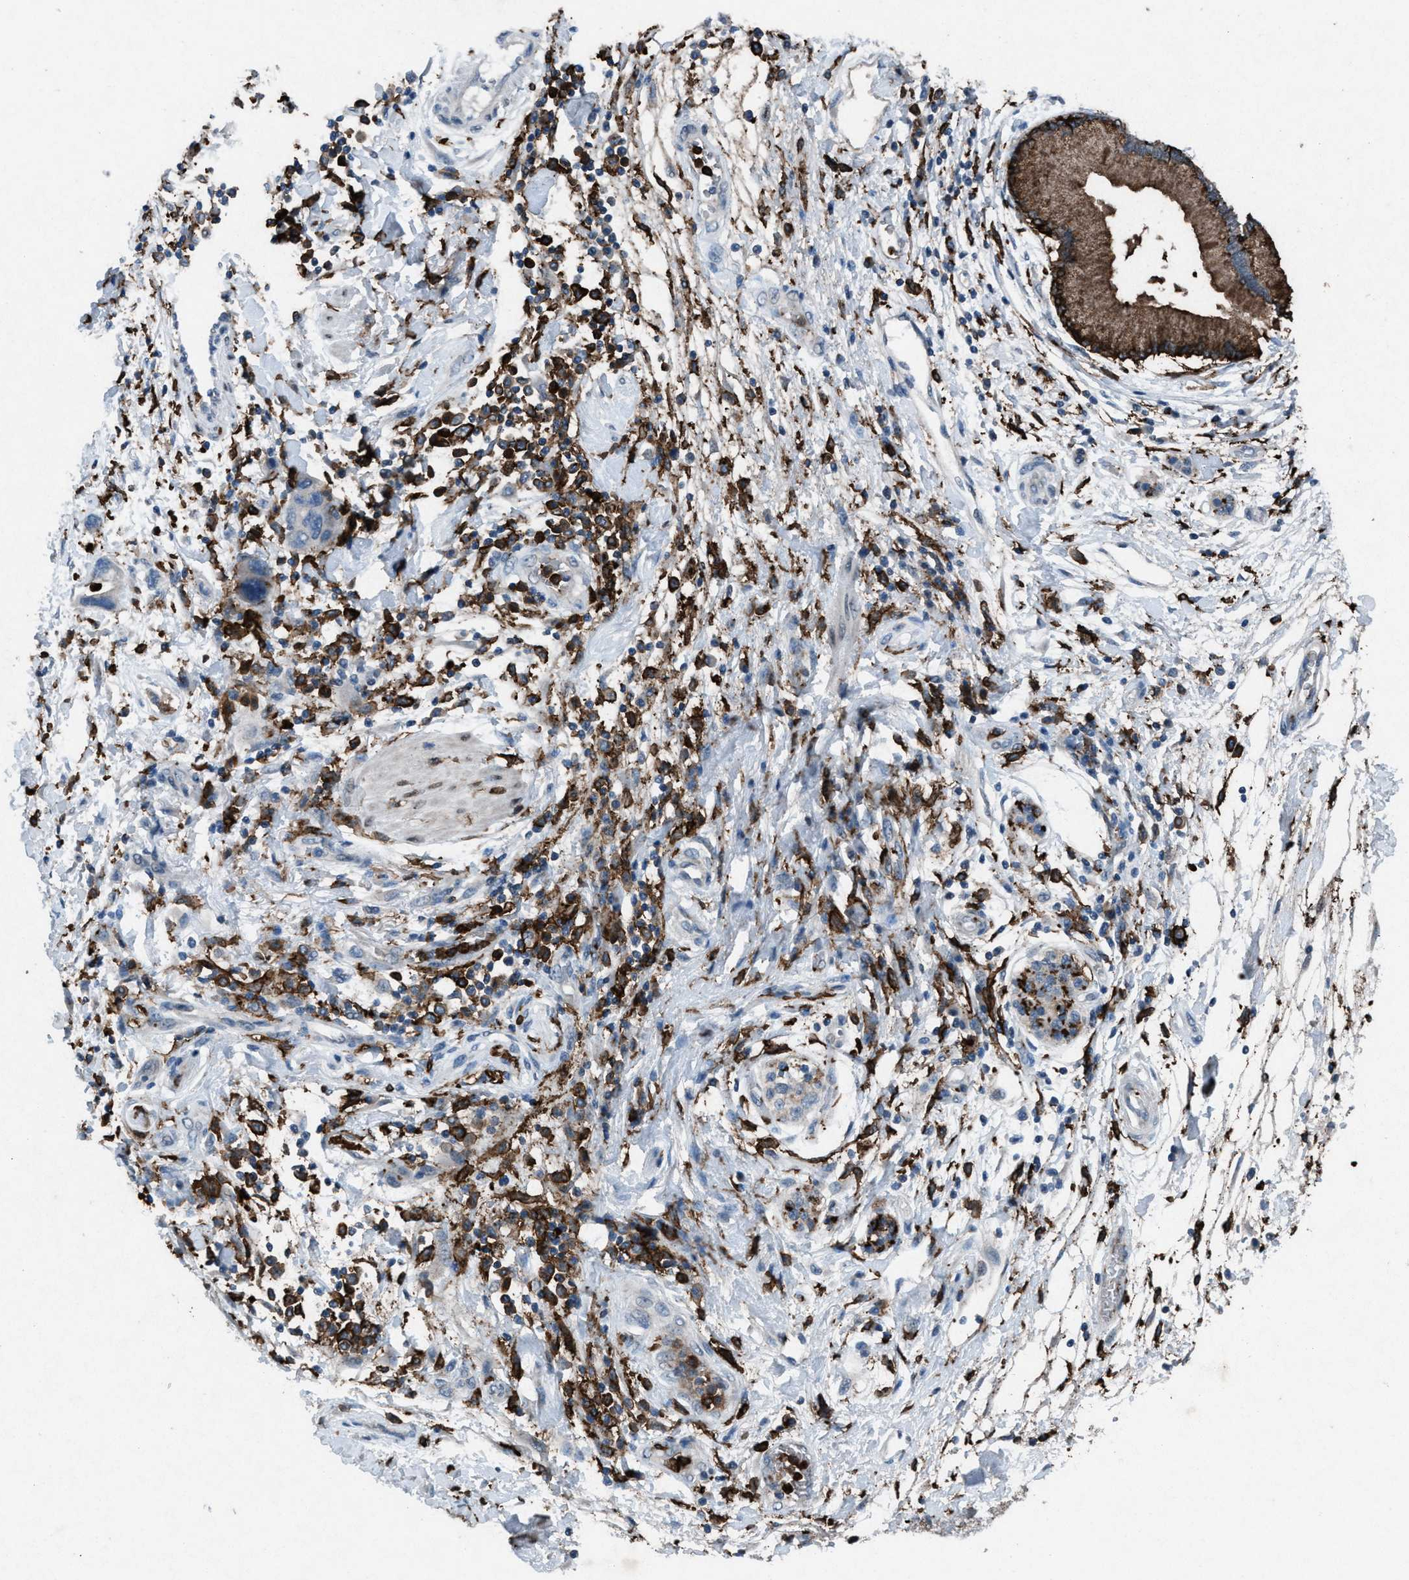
{"staining": {"intensity": "strong", "quantity": ">75%", "location": "cytoplasmic/membranous"}, "tissue": "pancreatic cancer", "cell_type": "Tumor cells", "image_type": "cancer", "snomed": [{"axis": "morphology", "description": "Normal tissue, NOS"}, {"axis": "morphology", "description": "Adenocarcinoma, NOS"}, {"axis": "topography", "description": "Pancreas"}], "caption": "High-magnification brightfield microscopy of adenocarcinoma (pancreatic) stained with DAB (3,3'-diaminobenzidine) (brown) and counterstained with hematoxylin (blue). tumor cells exhibit strong cytoplasmic/membranous staining is identified in about>75% of cells.", "gene": "FCER1G", "patient": {"sex": "female", "age": 71}}